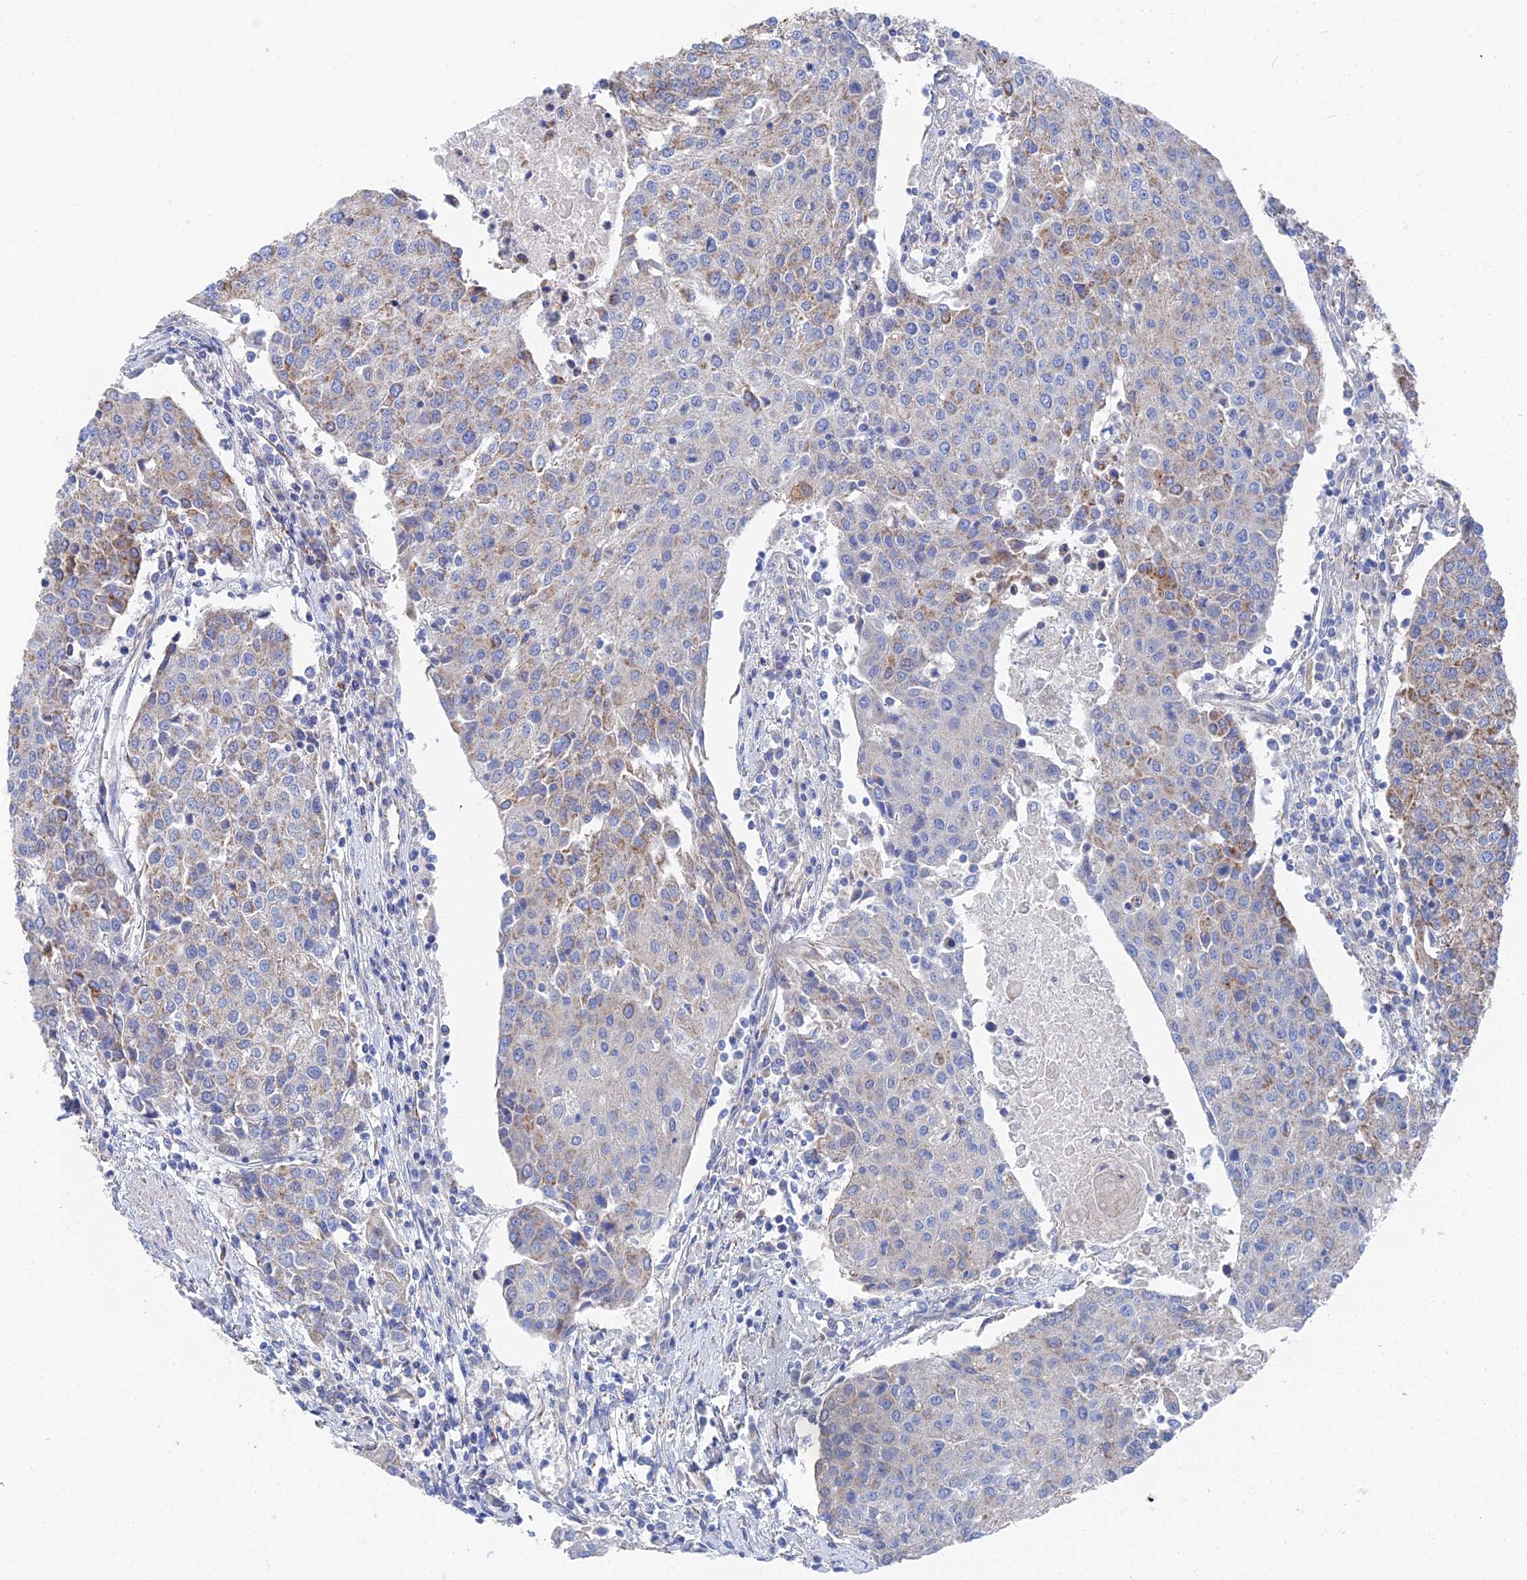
{"staining": {"intensity": "moderate", "quantity": "<25%", "location": "cytoplasmic/membranous"}, "tissue": "urothelial cancer", "cell_type": "Tumor cells", "image_type": "cancer", "snomed": [{"axis": "morphology", "description": "Urothelial carcinoma, High grade"}, {"axis": "topography", "description": "Urinary bladder"}], "caption": "Immunohistochemical staining of urothelial cancer displays low levels of moderate cytoplasmic/membranous staining in approximately <25% of tumor cells.", "gene": "IFT80", "patient": {"sex": "female", "age": 85}}